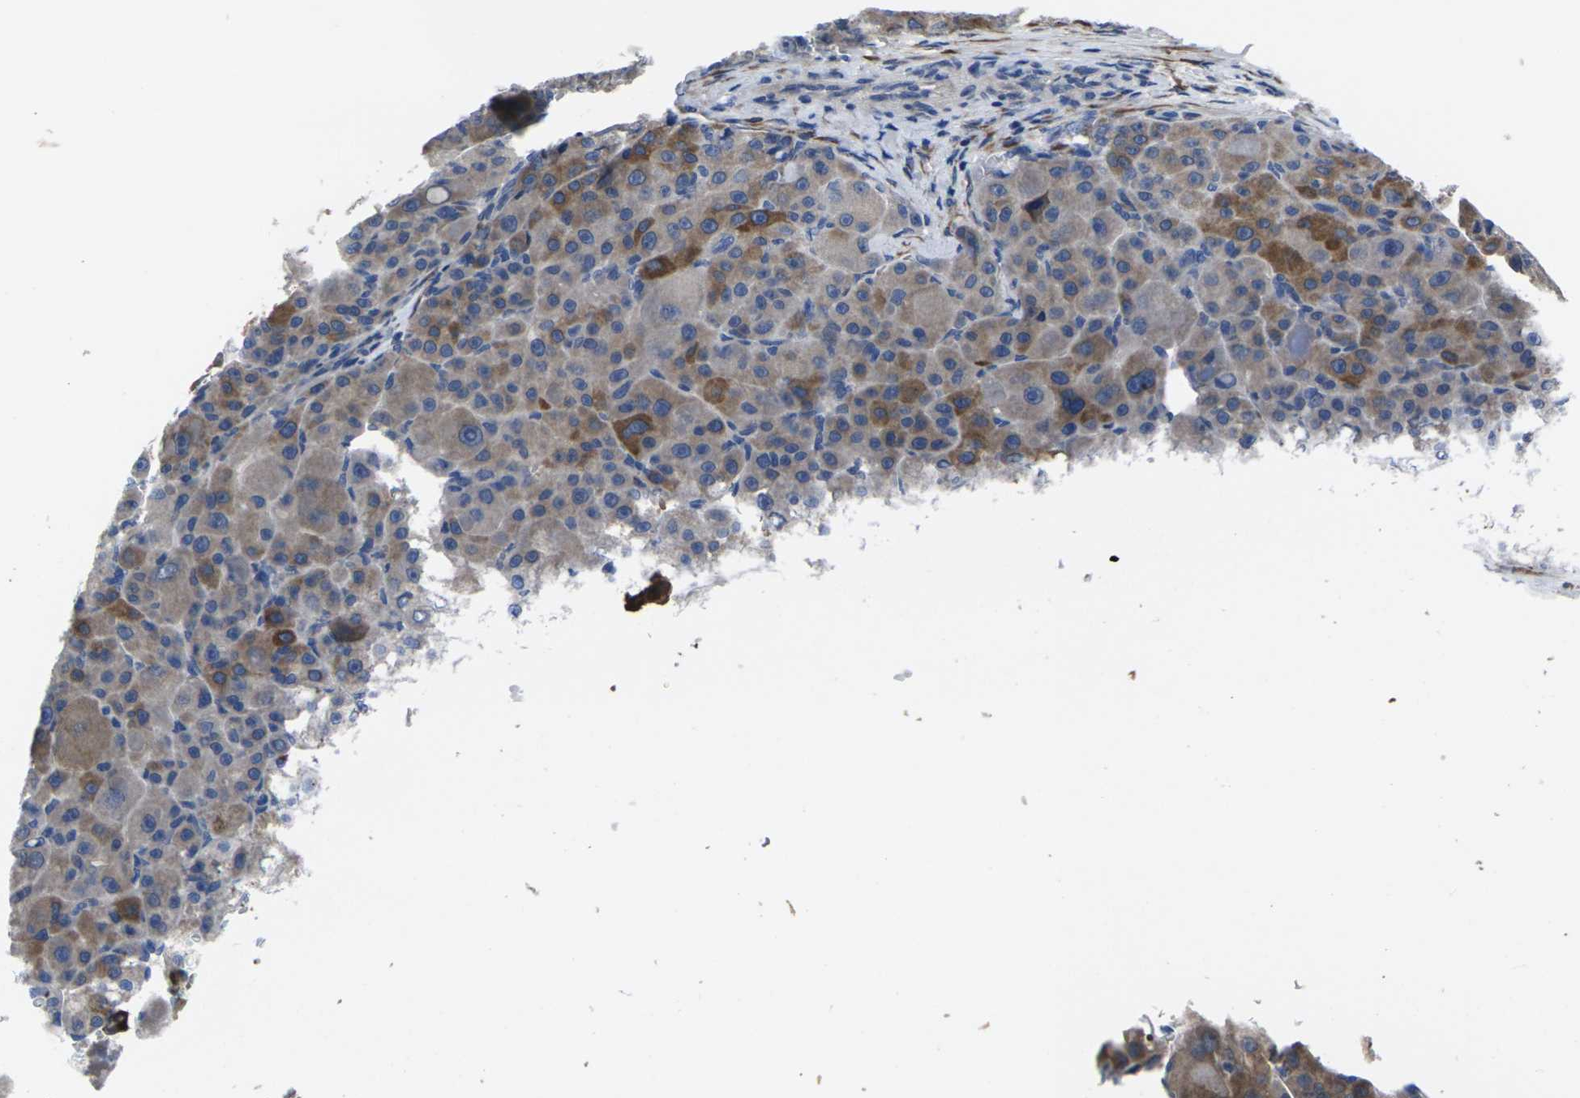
{"staining": {"intensity": "moderate", "quantity": "25%-75%", "location": "cytoplasmic/membranous"}, "tissue": "liver cancer", "cell_type": "Tumor cells", "image_type": "cancer", "snomed": [{"axis": "morphology", "description": "Carcinoma, Hepatocellular, NOS"}, {"axis": "topography", "description": "Liver"}], "caption": "A photomicrograph of hepatocellular carcinoma (liver) stained for a protein demonstrates moderate cytoplasmic/membranous brown staining in tumor cells. (Brightfield microscopy of DAB IHC at high magnification).", "gene": "CYP2C8", "patient": {"sex": "male", "age": 76}}